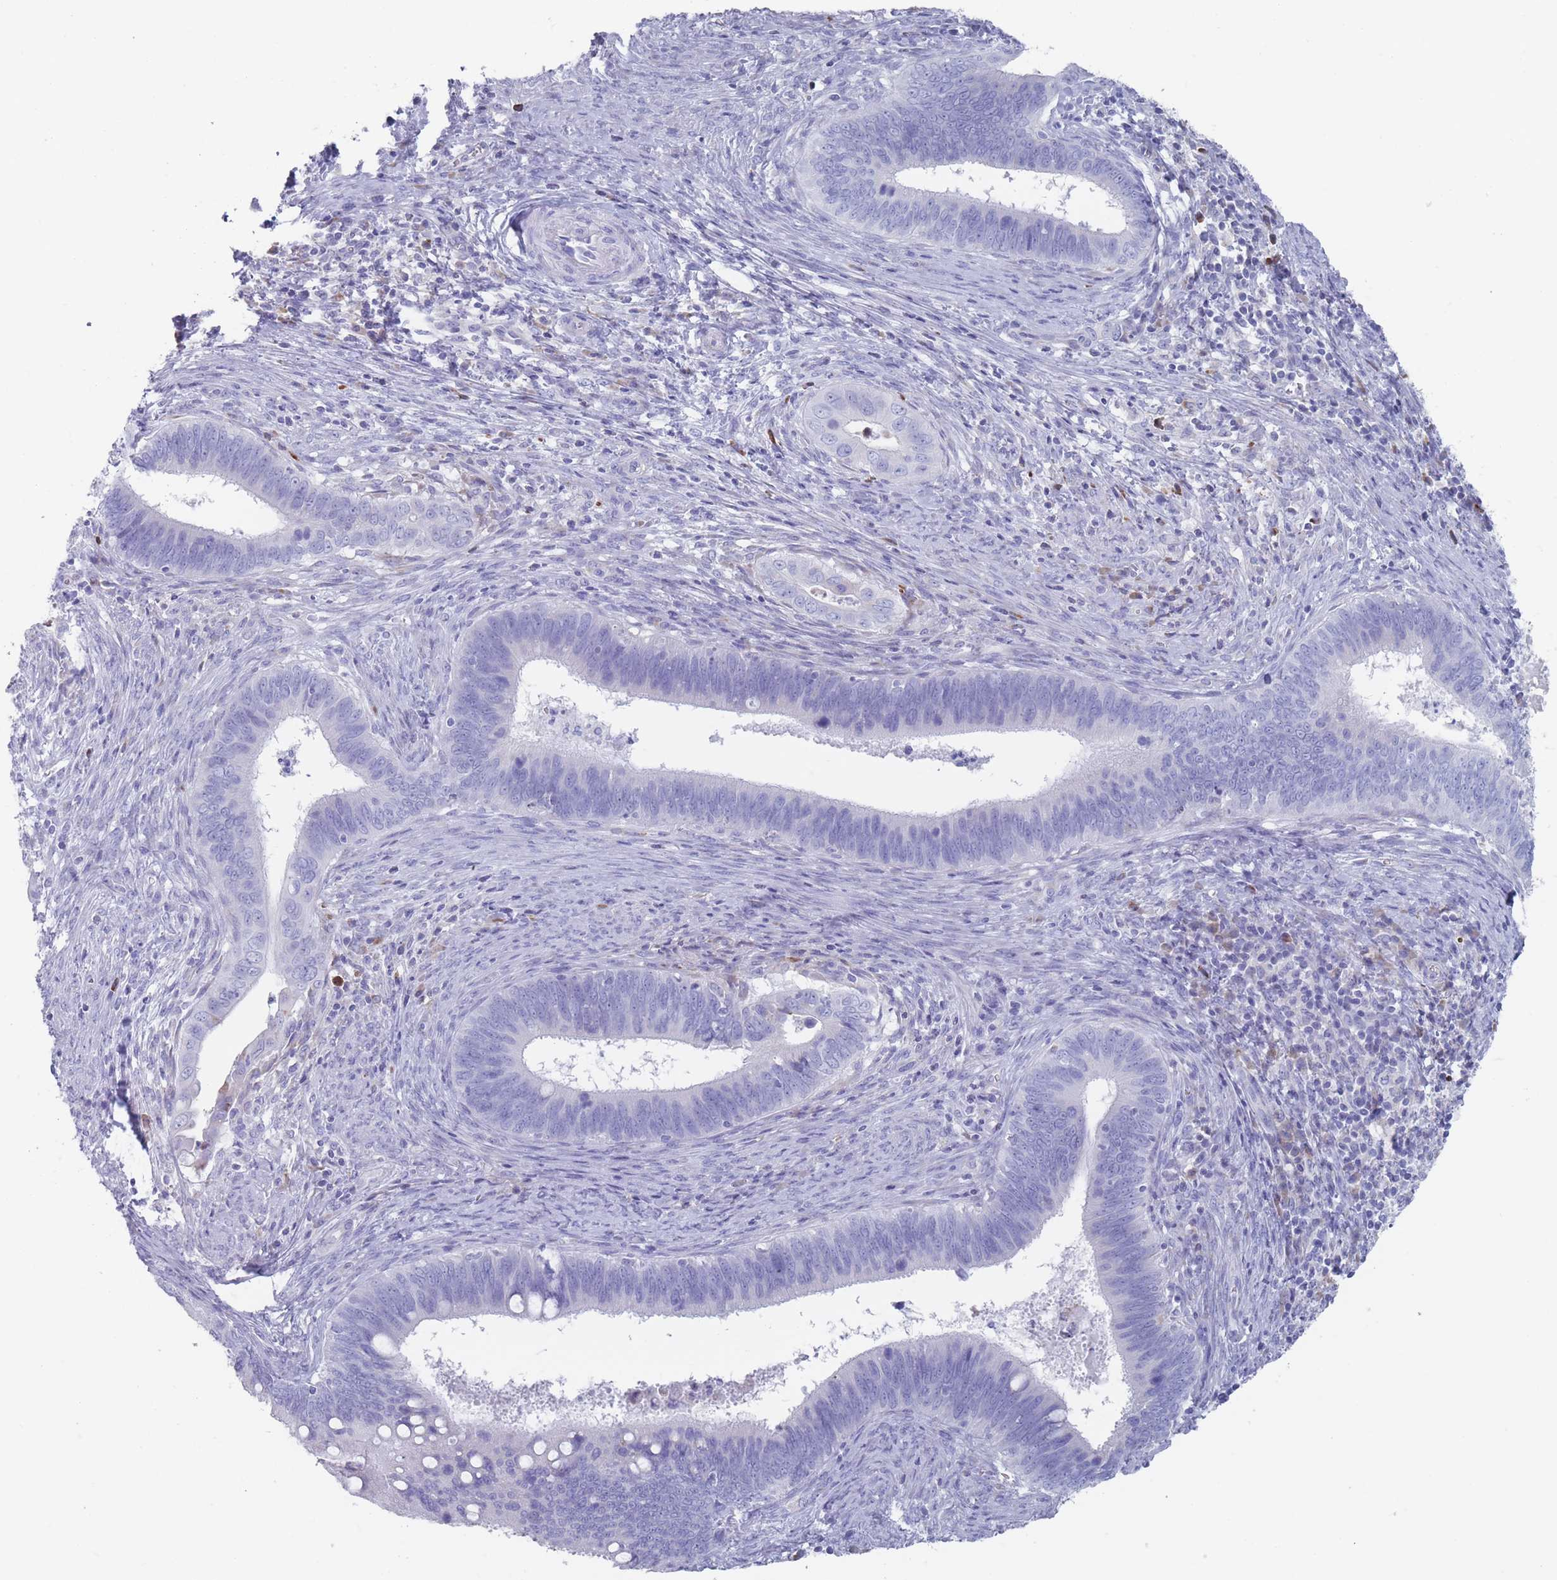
{"staining": {"intensity": "negative", "quantity": "none", "location": "none"}, "tissue": "cervical cancer", "cell_type": "Tumor cells", "image_type": "cancer", "snomed": [{"axis": "morphology", "description": "Adenocarcinoma, NOS"}, {"axis": "topography", "description": "Cervix"}], "caption": "The immunohistochemistry histopathology image has no significant positivity in tumor cells of cervical cancer tissue. (DAB (3,3'-diaminobenzidine) IHC with hematoxylin counter stain).", "gene": "ST8SIA5", "patient": {"sex": "female", "age": 42}}